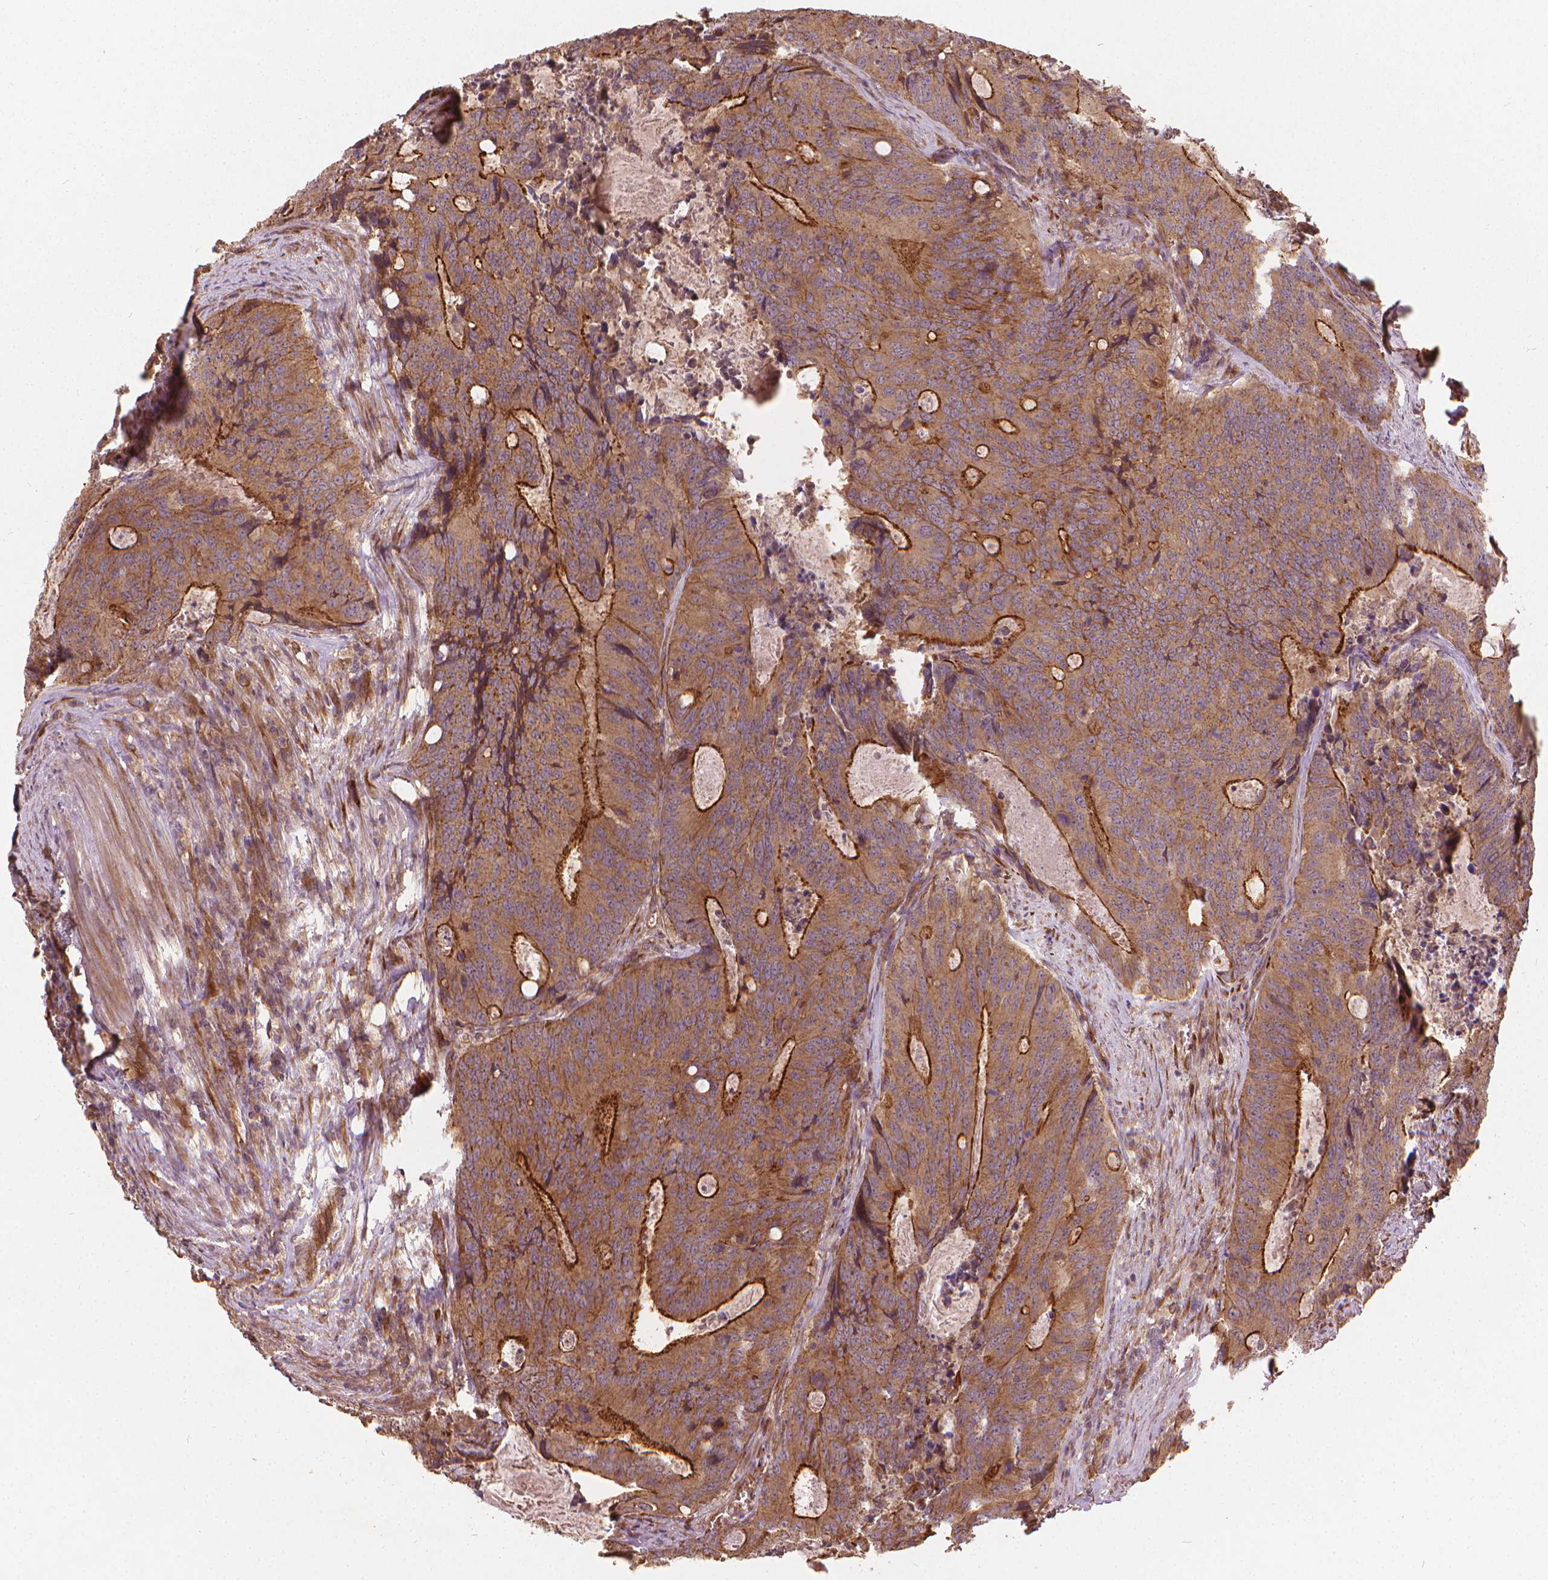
{"staining": {"intensity": "strong", "quantity": "25%-75%", "location": "cytoplasmic/membranous"}, "tissue": "colorectal cancer", "cell_type": "Tumor cells", "image_type": "cancer", "snomed": [{"axis": "morphology", "description": "Adenocarcinoma, NOS"}, {"axis": "topography", "description": "Colon"}], "caption": "Approximately 25%-75% of tumor cells in human colorectal adenocarcinoma show strong cytoplasmic/membranous protein staining as visualized by brown immunohistochemical staining.", "gene": "UBXN2A", "patient": {"sex": "male", "age": 67}}